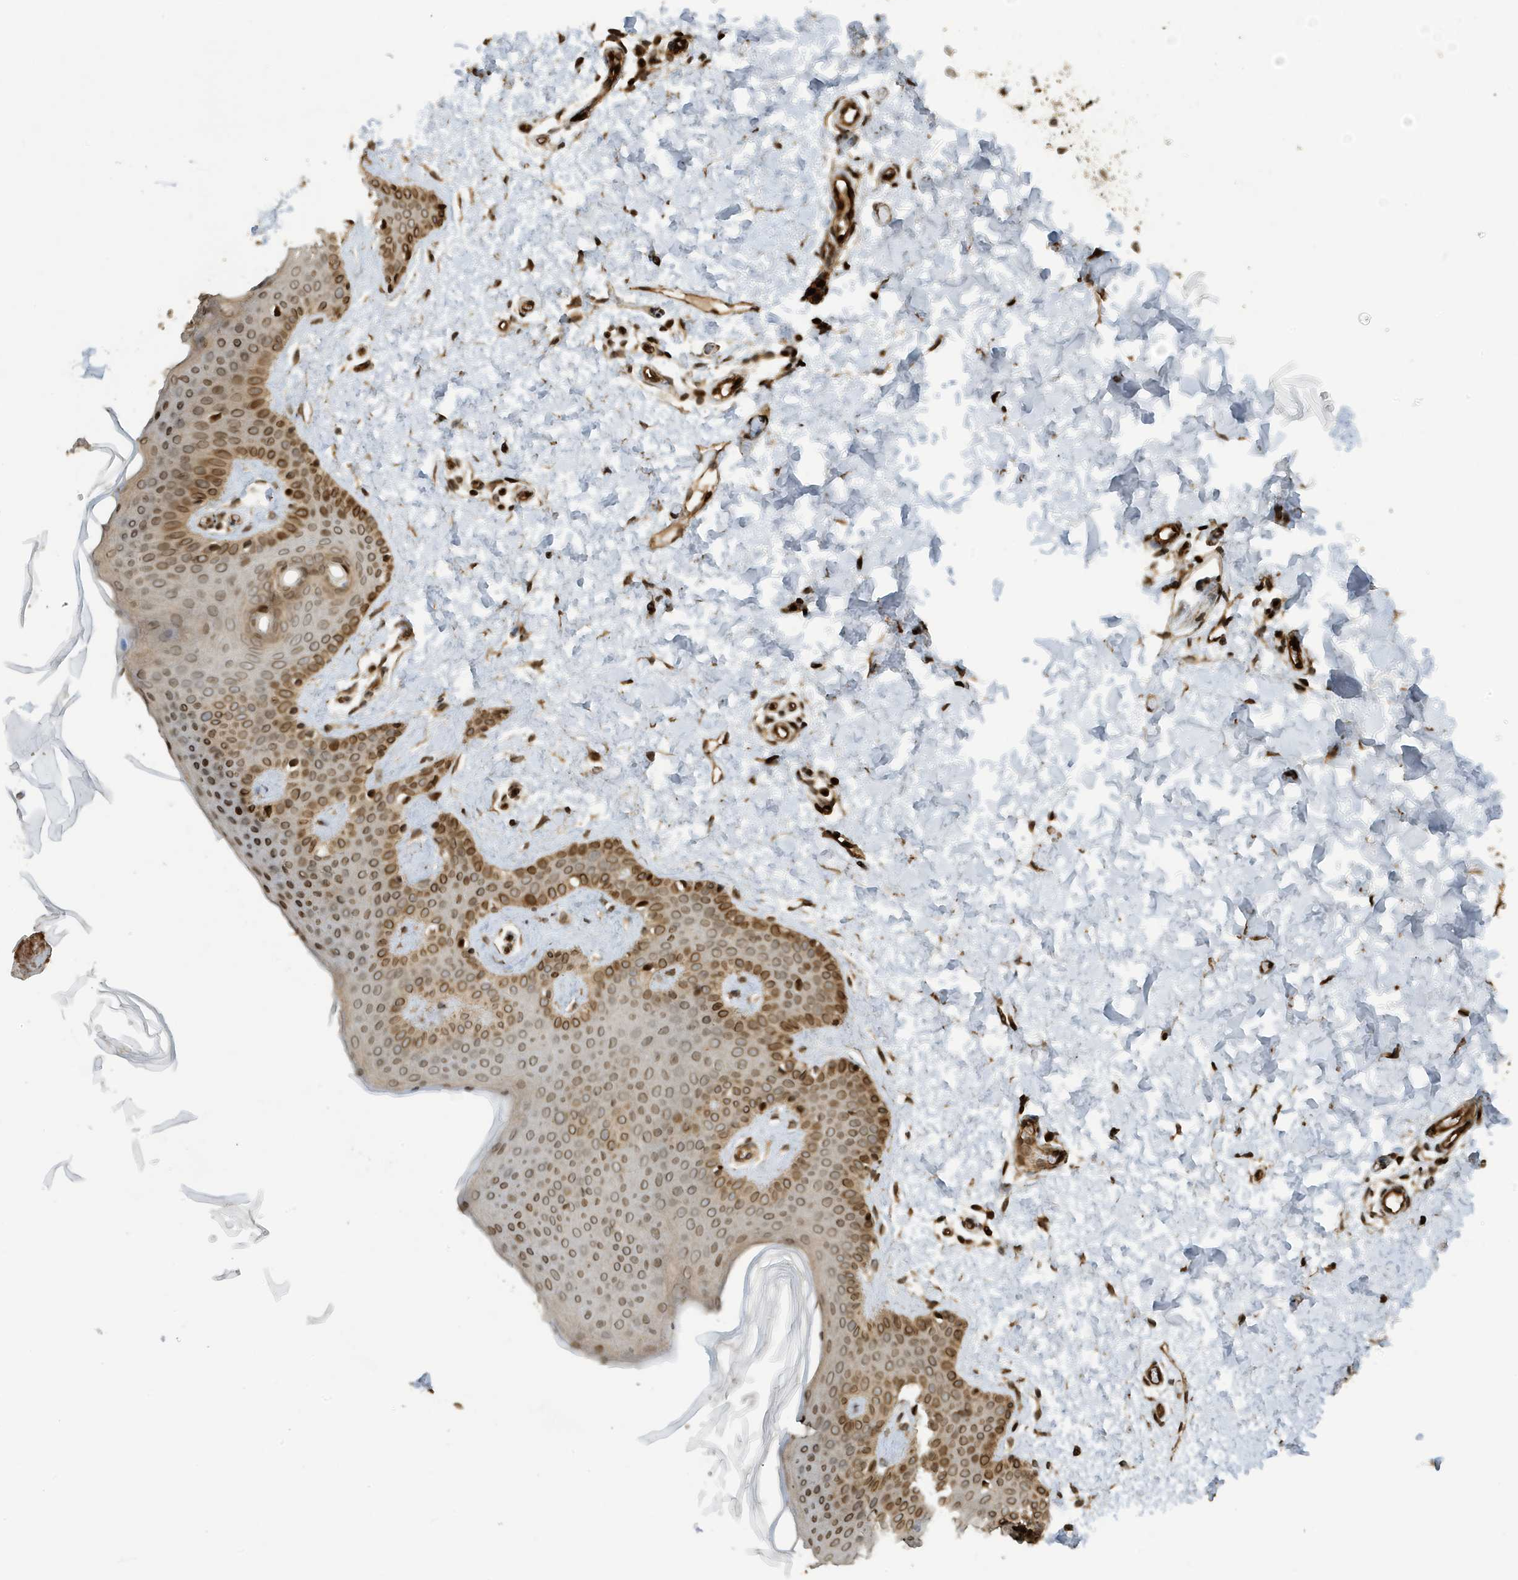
{"staining": {"intensity": "moderate", "quantity": ">75%", "location": "cytoplasmic/membranous,nuclear"}, "tissue": "skin", "cell_type": "Fibroblasts", "image_type": "normal", "snomed": [{"axis": "morphology", "description": "Normal tissue, NOS"}, {"axis": "topography", "description": "Skin"}], "caption": "High-power microscopy captured an immunohistochemistry micrograph of normal skin, revealing moderate cytoplasmic/membranous,nuclear expression in about >75% of fibroblasts.", "gene": "DUSP18", "patient": {"sex": "male", "age": 36}}